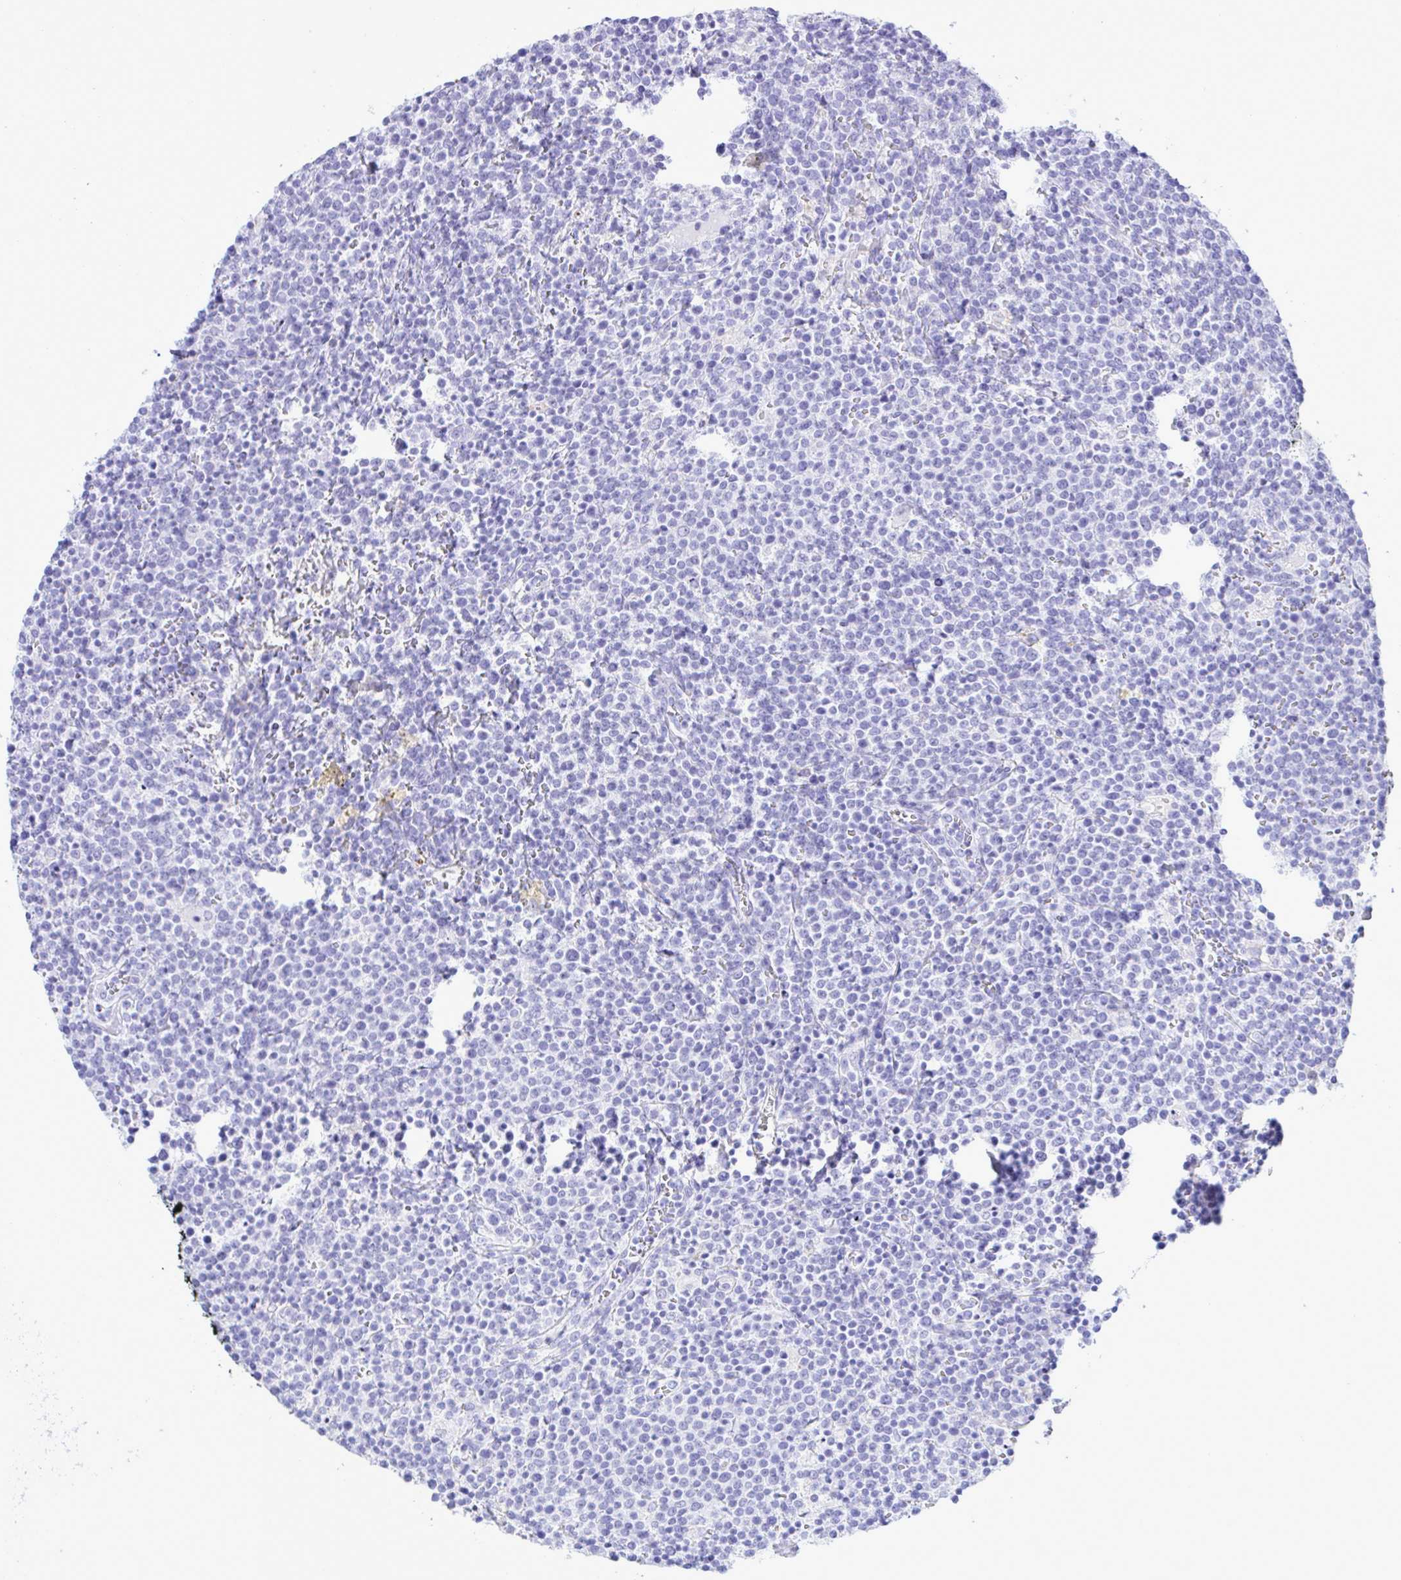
{"staining": {"intensity": "negative", "quantity": "none", "location": "none"}, "tissue": "lymphoma", "cell_type": "Tumor cells", "image_type": "cancer", "snomed": [{"axis": "morphology", "description": "Malignant lymphoma, non-Hodgkin's type, High grade"}, {"axis": "topography", "description": "Lymph node"}], "caption": "Human high-grade malignant lymphoma, non-Hodgkin's type stained for a protein using immunohistochemistry (IHC) shows no staining in tumor cells.", "gene": "SELENOV", "patient": {"sex": "male", "age": 61}}